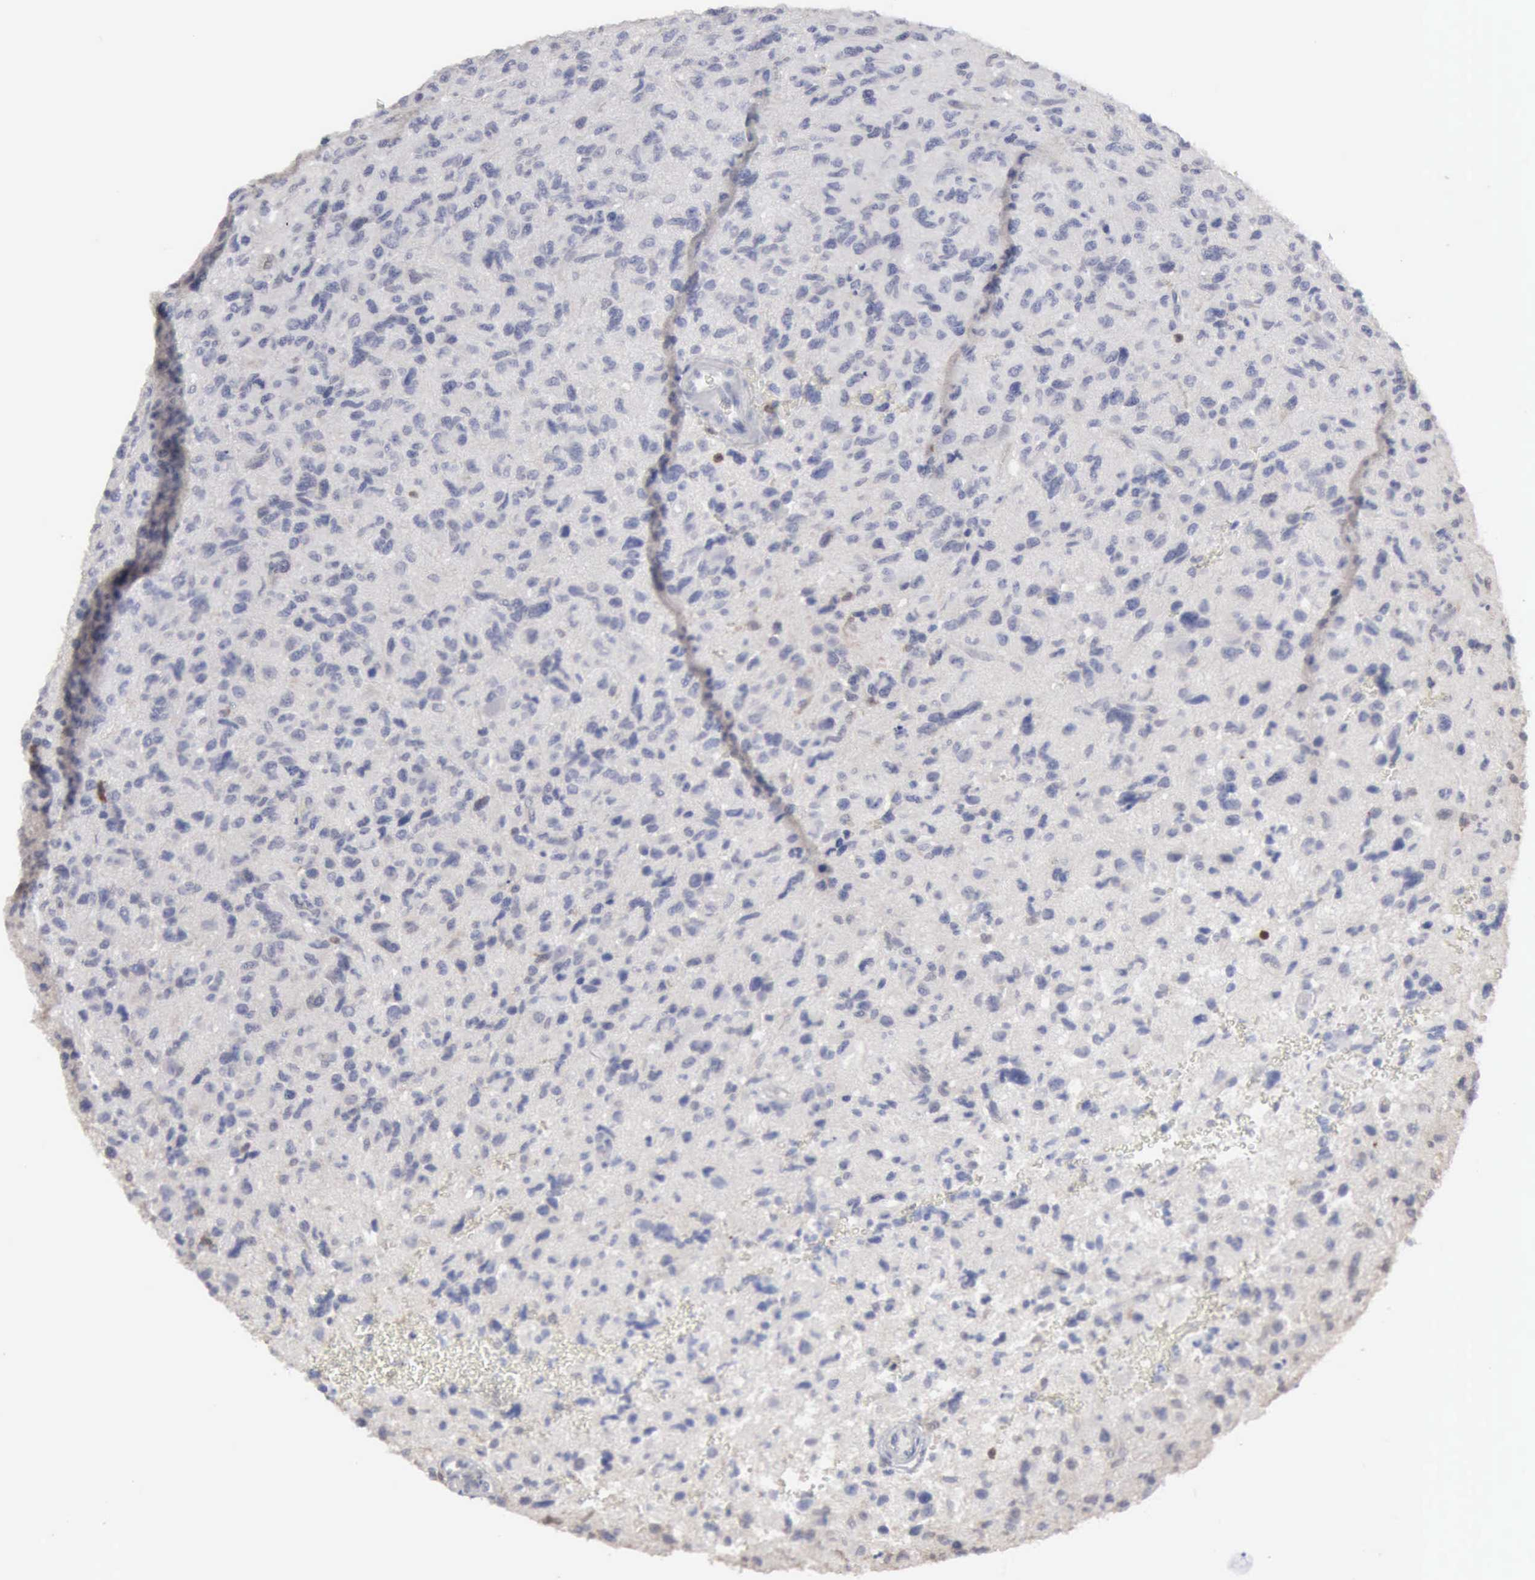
{"staining": {"intensity": "negative", "quantity": "none", "location": "none"}, "tissue": "glioma", "cell_type": "Tumor cells", "image_type": "cancer", "snomed": [{"axis": "morphology", "description": "Glioma, malignant, High grade"}, {"axis": "topography", "description": "Brain"}], "caption": "Immunohistochemistry image of neoplastic tissue: glioma stained with DAB (3,3'-diaminobenzidine) reveals no significant protein positivity in tumor cells.", "gene": "STAT1", "patient": {"sex": "female", "age": 60}}